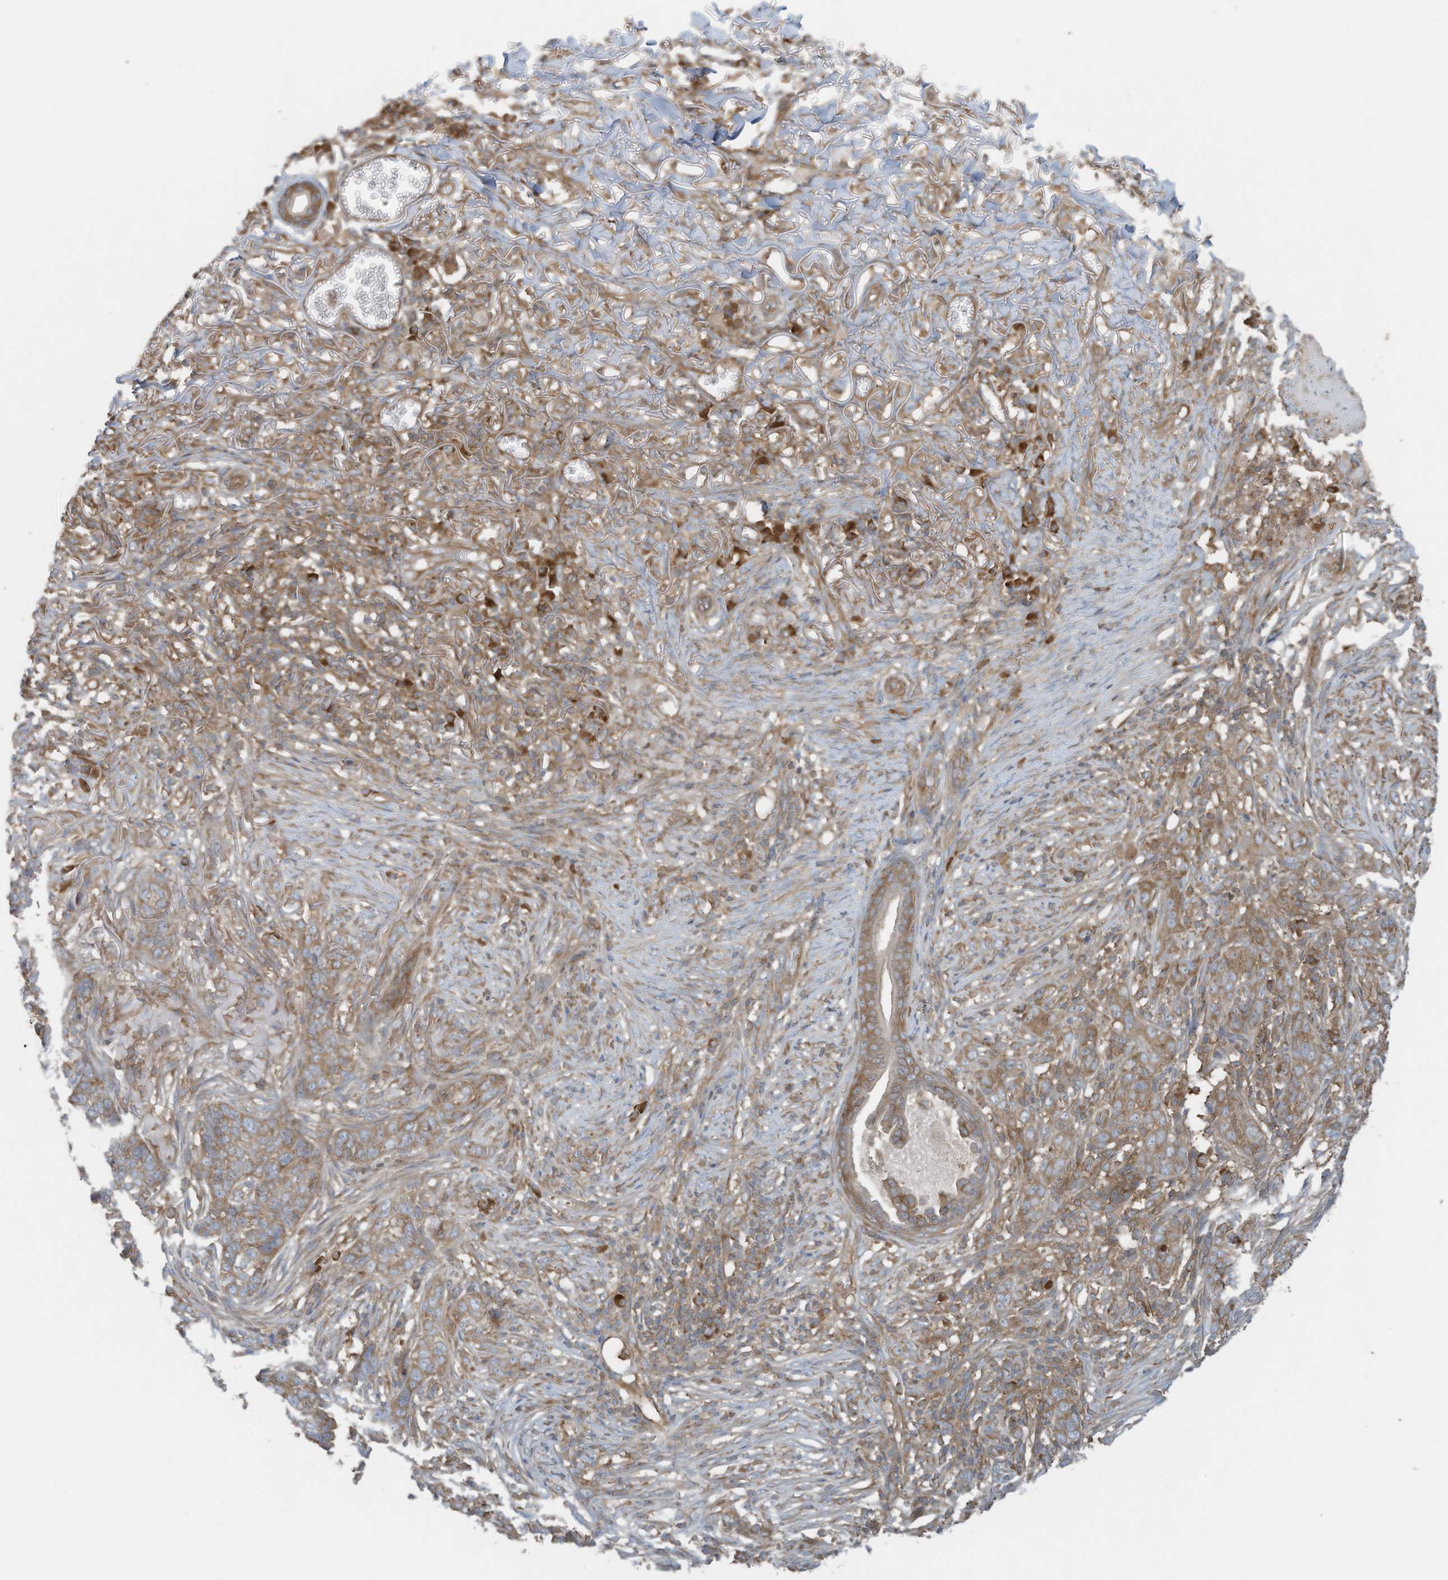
{"staining": {"intensity": "weak", "quantity": "25%-75%", "location": "cytoplasmic/membranous"}, "tissue": "skin cancer", "cell_type": "Tumor cells", "image_type": "cancer", "snomed": [{"axis": "morphology", "description": "Basal cell carcinoma"}, {"axis": "topography", "description": "Skin"}], "caption": "Skin cancer stained for a protein (brown) shows weak cytoplasmic/membranous positive expression in approximately 25%-75% of tumor cells.", "gene": "OLA1", "patient": {"sex": "male", "age": 85}}